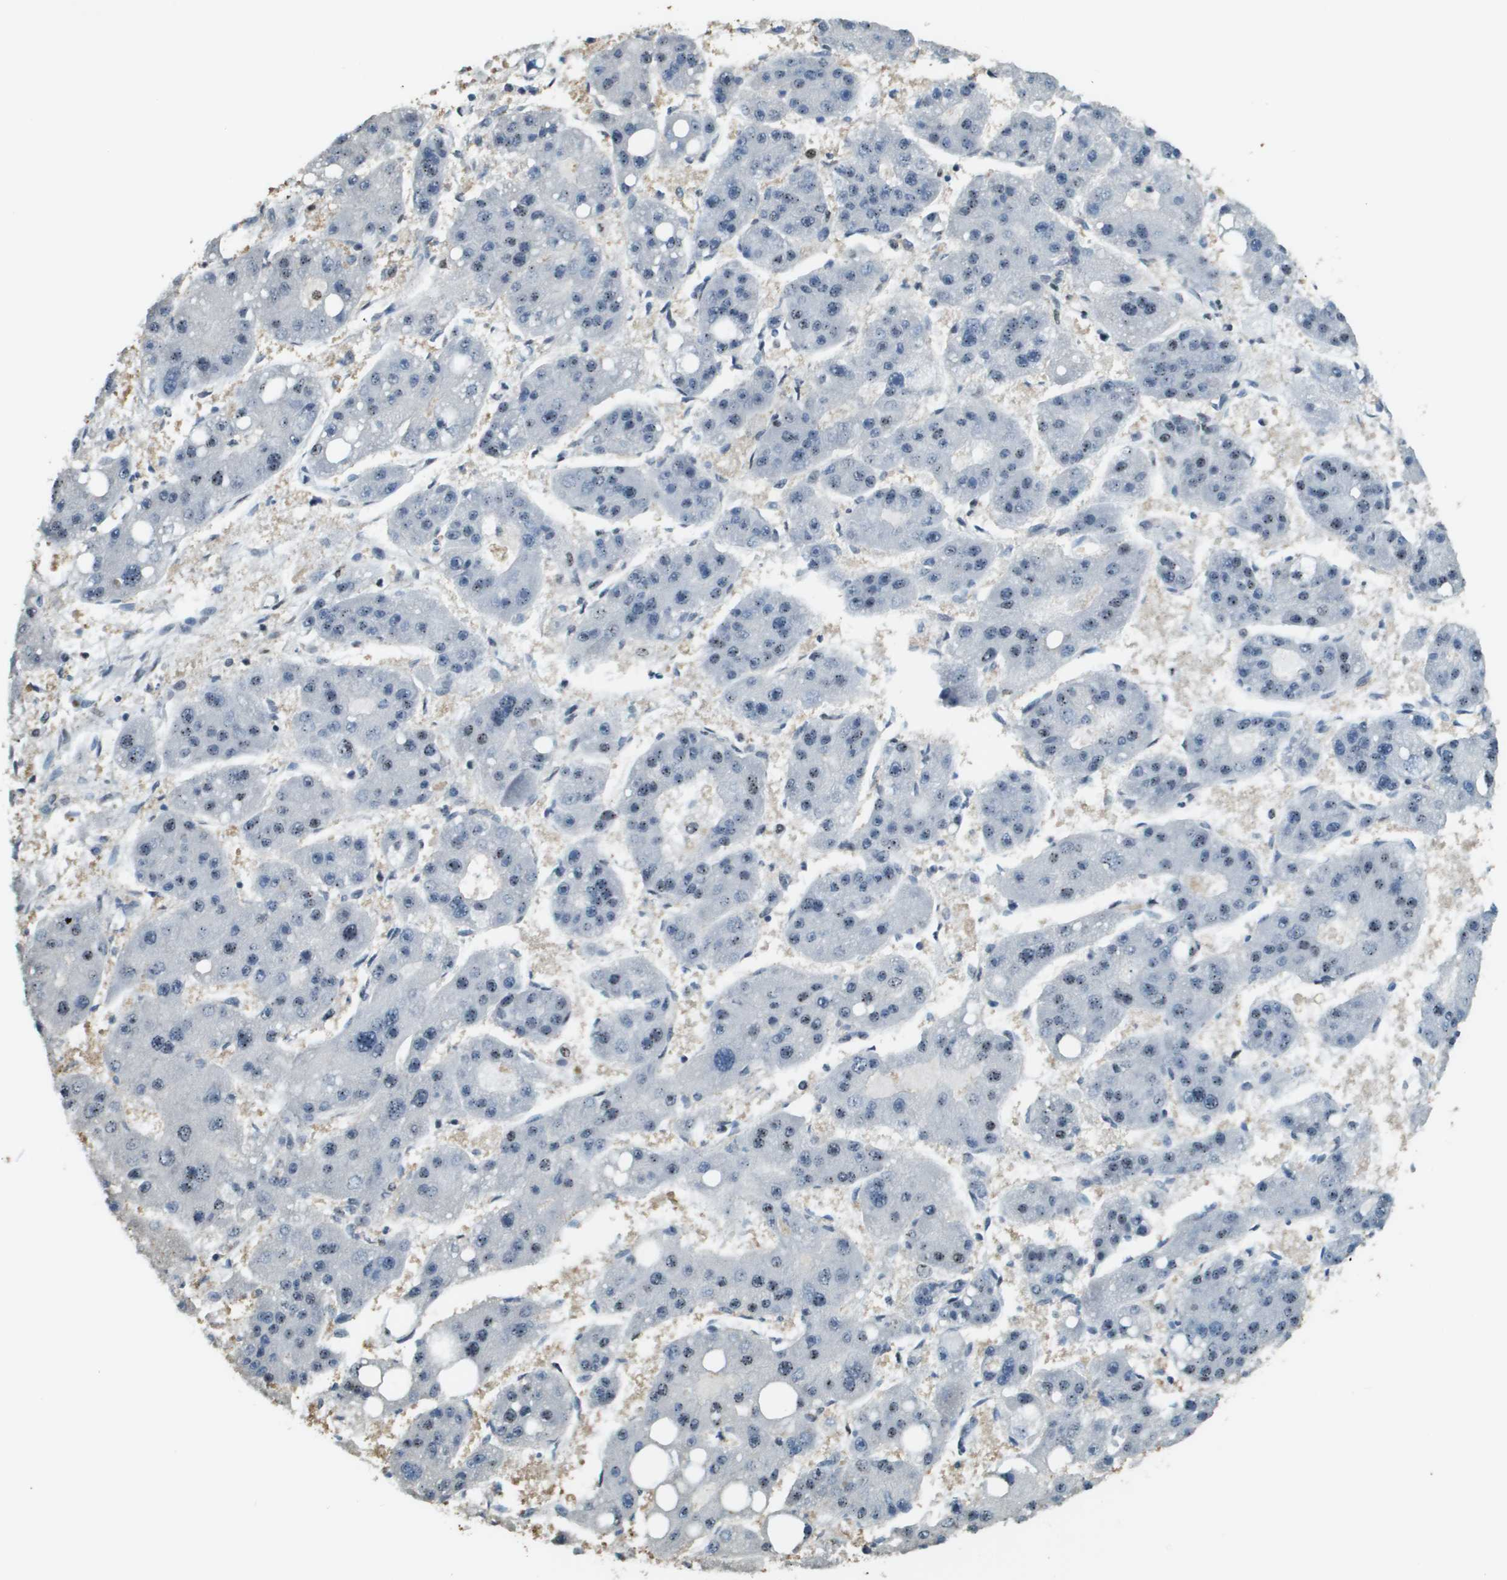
{"staining": {"intensity": "weak", "quantity": "<25%", "location": "nuclear"}, "tissue": "liver cancer", "cell_type": "Tumor cells", "image_type": "cancer", "snomed": [{"axis": "morphology", "description": "Carcinoma, Hepatocellular, NOS"}, {"axis": "topography", "description": "Liver"}], "caption": "Immunohistochemistry of human liver cancer (hepatocellular carcinoma) displays no positivity in tumor cells. (Immunohistochemistry, brightfield microscopy, high magnification).", "gene": "SP100", "patient": {"sex": "female", "age": 61}}